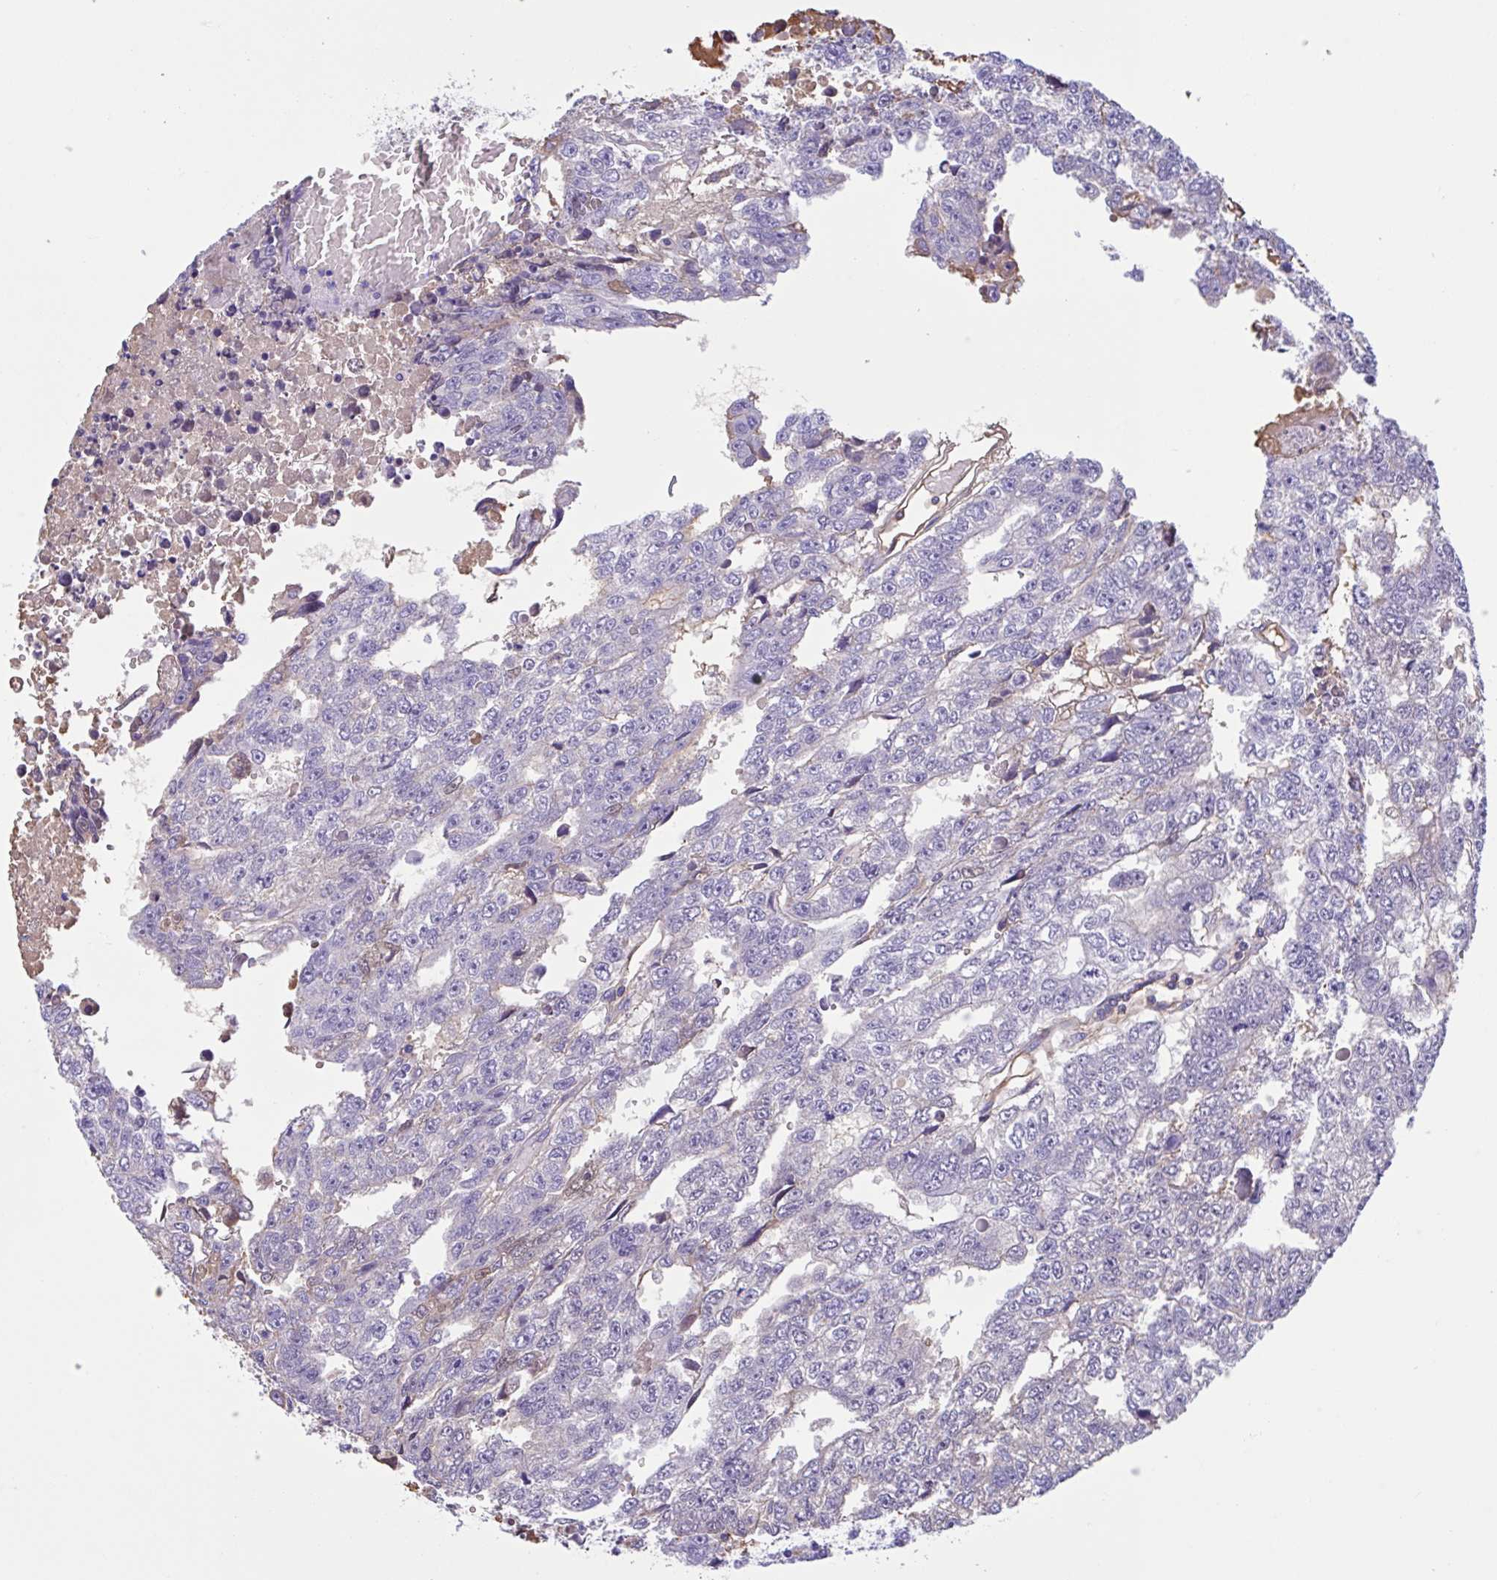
{"staining": {"intensity": "negative", "quantity": "none", "location": "none"}, "tissue": "testis cancer", "cell_type": "Tumor cells", "image_type": "cancer", "snomed": [{"axis": "morphology", "description": "Carcinoma, Embryonal, NOS"}, {"axis": "topography", "description": "Testis"}], "caption": "Immunohistochemistry photomicrograph of neoplastic tissue: embryonal carcinoma (testis) stained with DAB (3,3'-diaminobenzidine) reveals no significant protein positivity in tumor cells.", "gene": "LARGE2", "patient": {"sex": "male", "age": 20}}